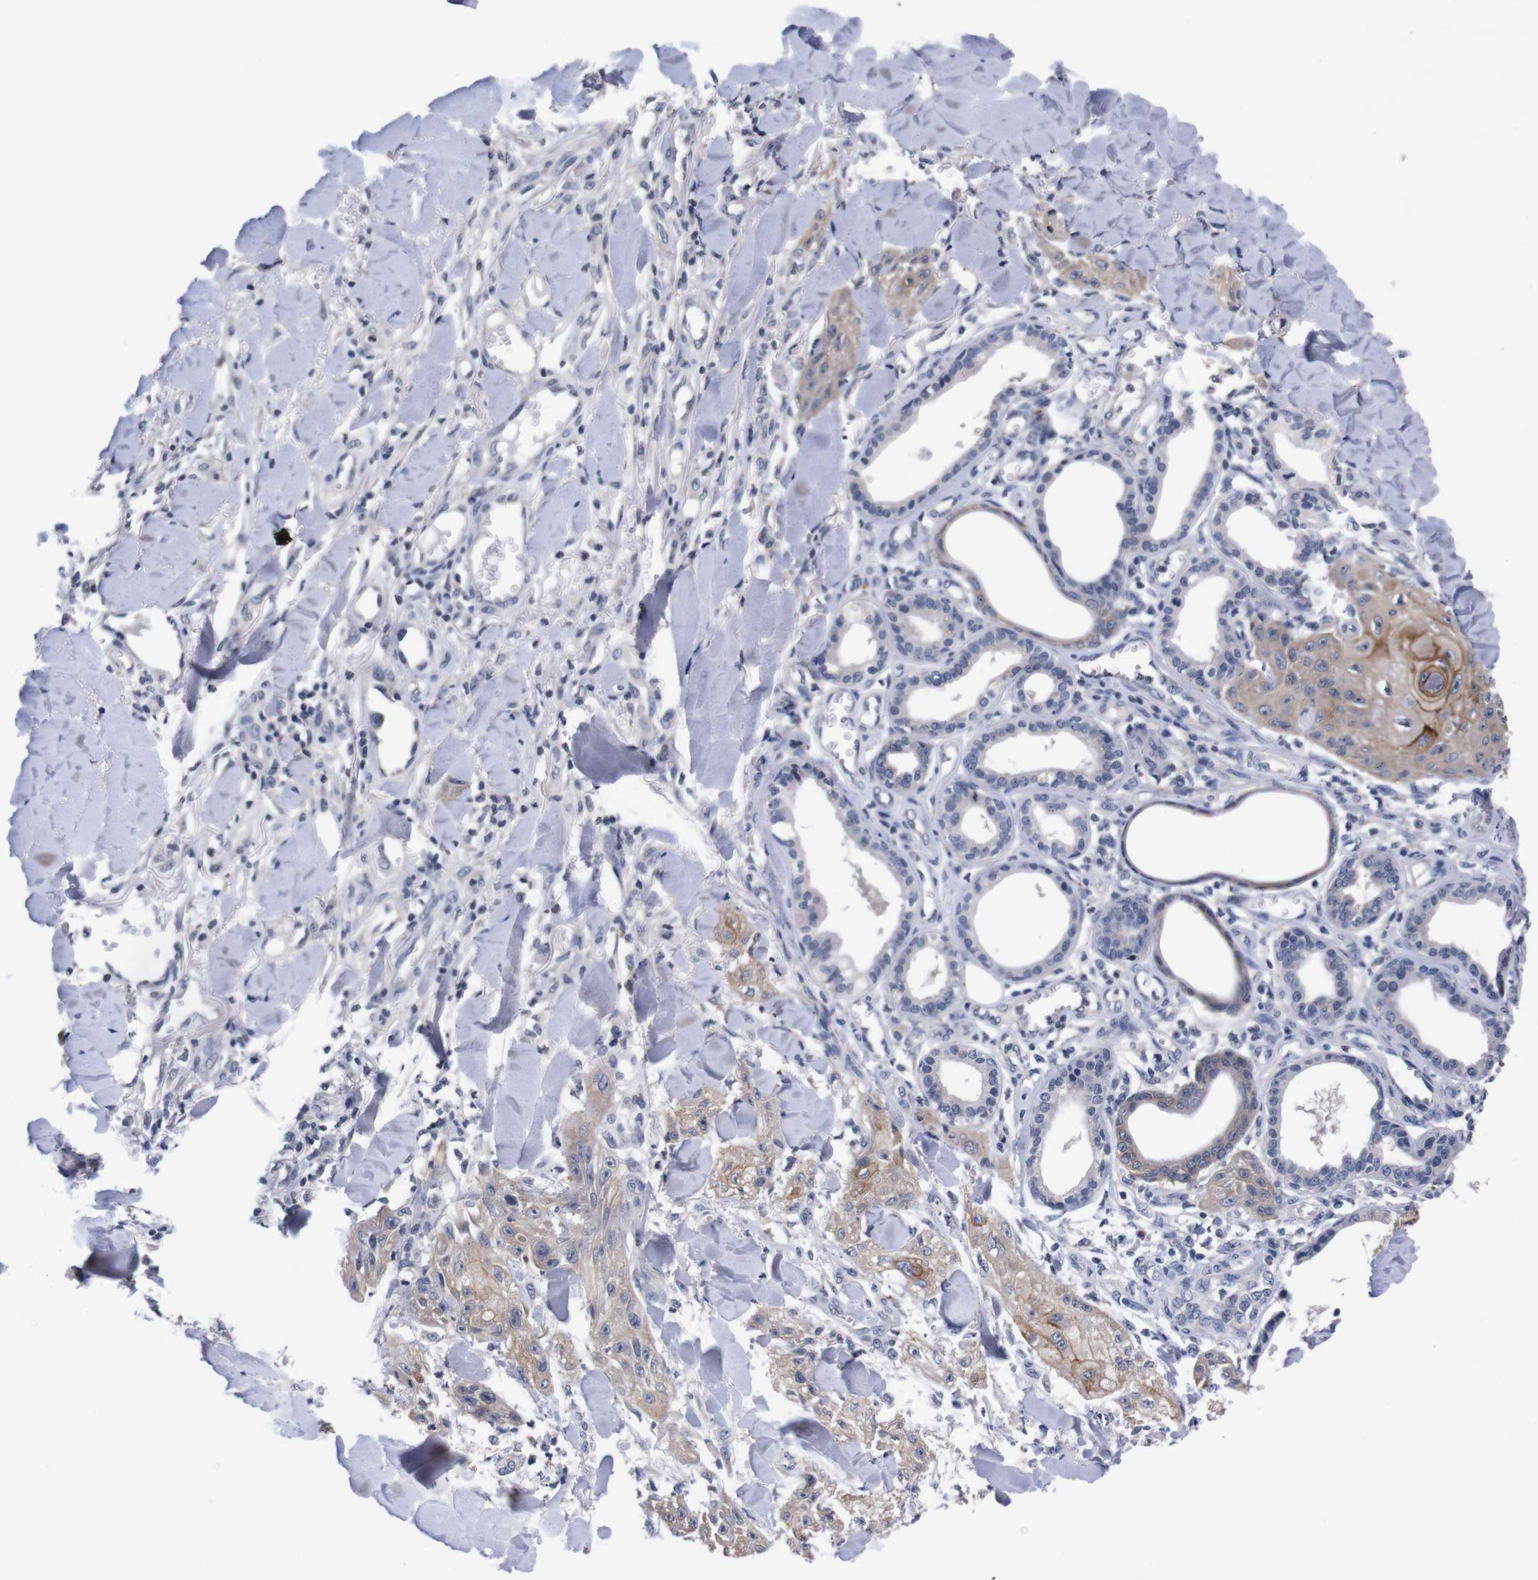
{"staining": {"intensity": "moderate", "quantity": ">75%", "location": "cytoplasmic/membranous"}, "tissue": "skin cancer", "cell_type": "Tumor cells", "image_type": "cancer", "snomed": [{"axis": "morphology", "description": "Squamous cell carcinoma, NOS"}, {"axis": "topography", "description": "Skin"}], "caption": "This photomicrograph exhibits immunohistochemistry staining of skin cancer (squamous cell carcinoma), with medium moderate cytoplasmic/membranous staining in approximately >75% of tumor cells.", "gene": "TNFRSF21", "patient": {"sex": "male", "age": 74}}